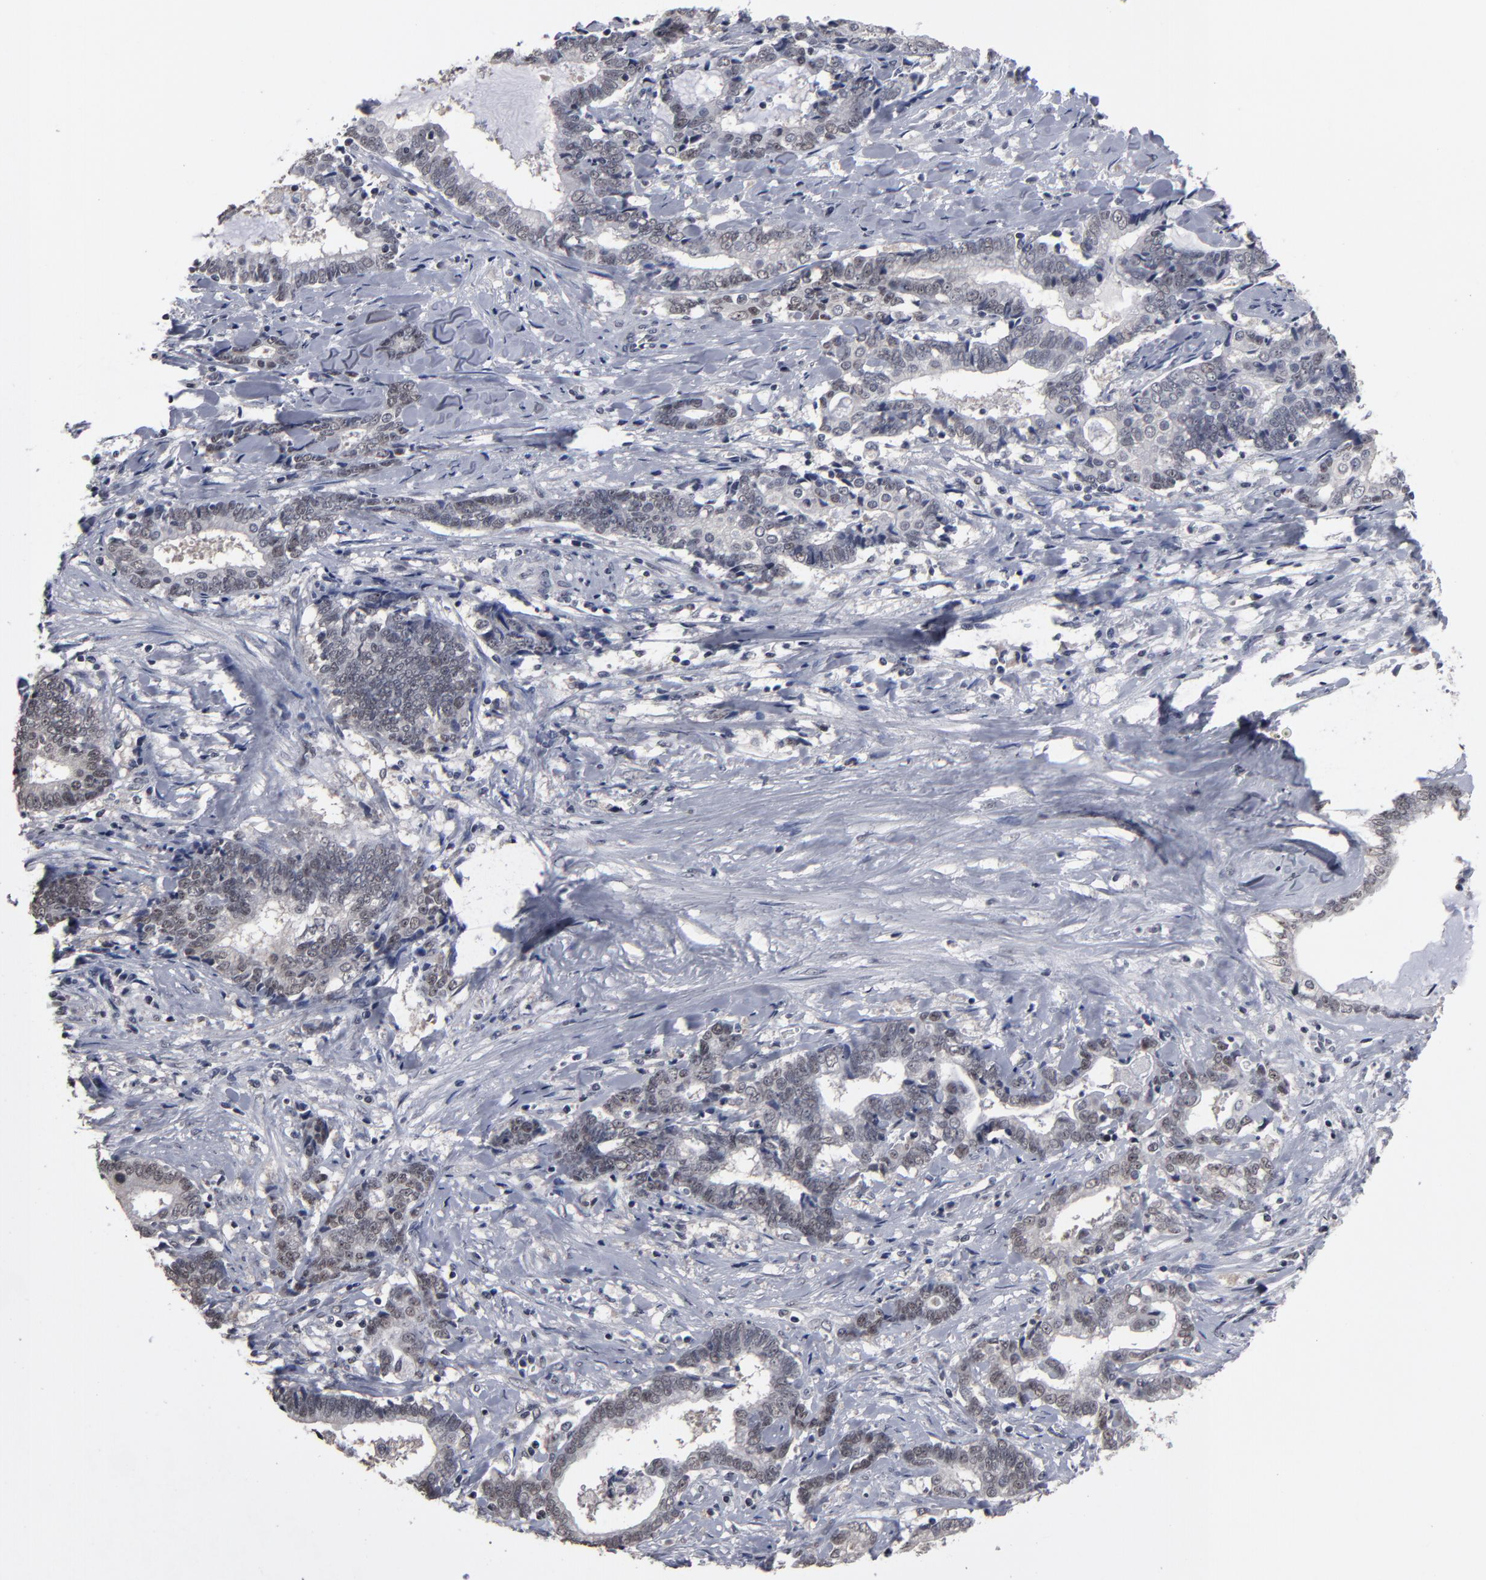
{"staining": {"intensity": "weak", "quantity": "<25%", "location": "nuclear"}, "tissue": "liver cancer", "cell_type": "Tumor cells", "image_type": "cancer", "snomed": [{"axis": "morphology", "description": "Cholangiocarcinoma"}, {"axis": "topography", "description": "Liver"}], "caption": "High magnification brightfield microscopy of liver cholangiocarcinoma stained with DAB (3,3'-diaminobenzidine) (brown) and counterstained with hematoxylin (blue): tumor cells show no significant staining. The staining is performed using DAB brown chromogen with nuclei counter-stained in using hematoxylin.", "gene": "SSRP1", "patient": {"sex": "male", "age": 57}}